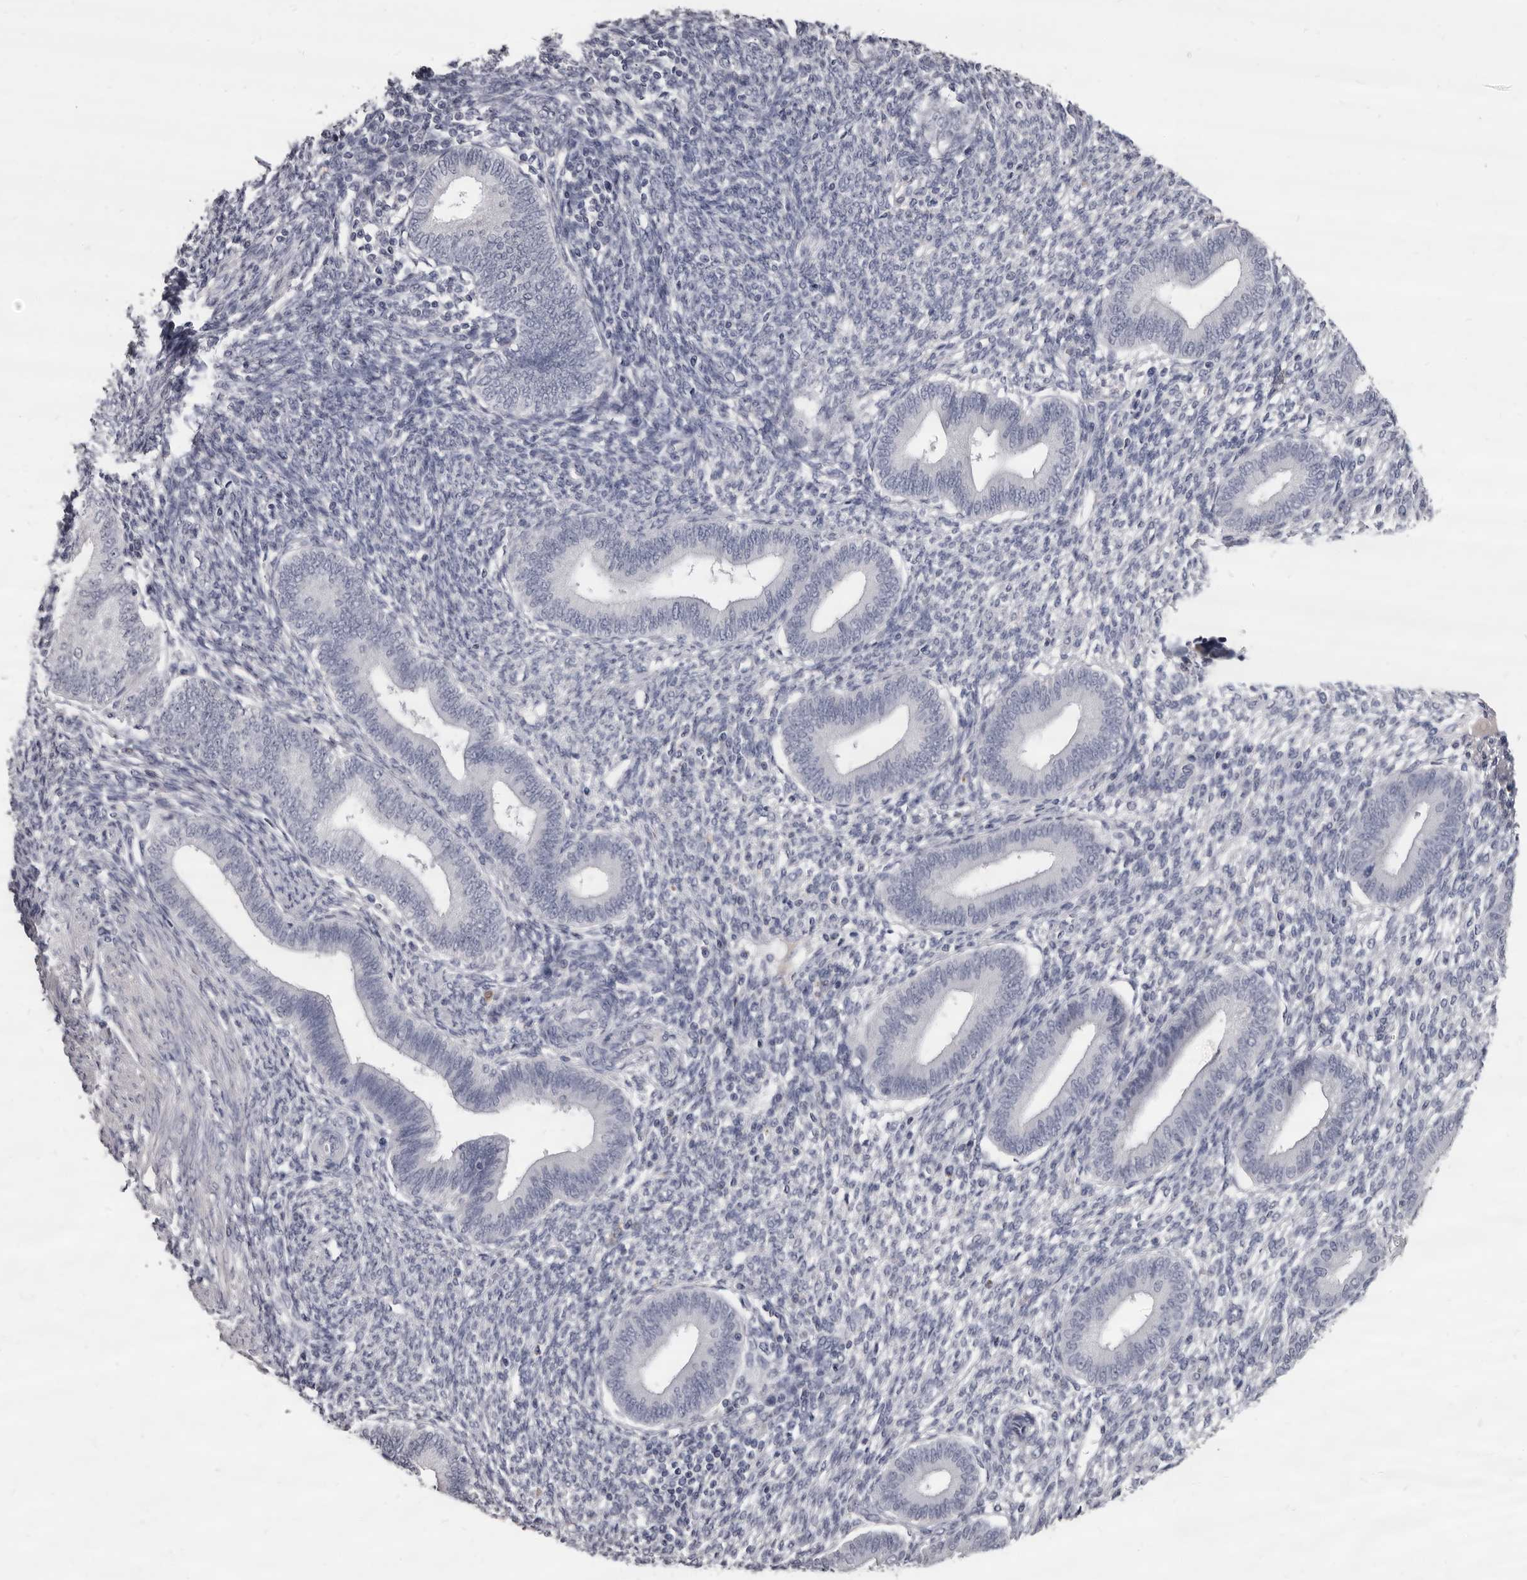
{"staining": {"intensity": "negative", "quantity": "none", "location": "none"}, "tissue": "endometrium", "cell_type": "Cells in endometrial stroma", "image_type": "normal", "snomed": [{"axis": "morphology", "description": "Normal tissue, NOS"}, {"axis": "topography", "description": "Endometrium"}], "caption": "Immunohistochemistry (IHC) micrograph of normal human endometrium stained for a protein (brown), which exhibits no expression in cells in endometrial stroma.", "gene": "GZMH", "patient": {"sex": "female", "age": 46}}